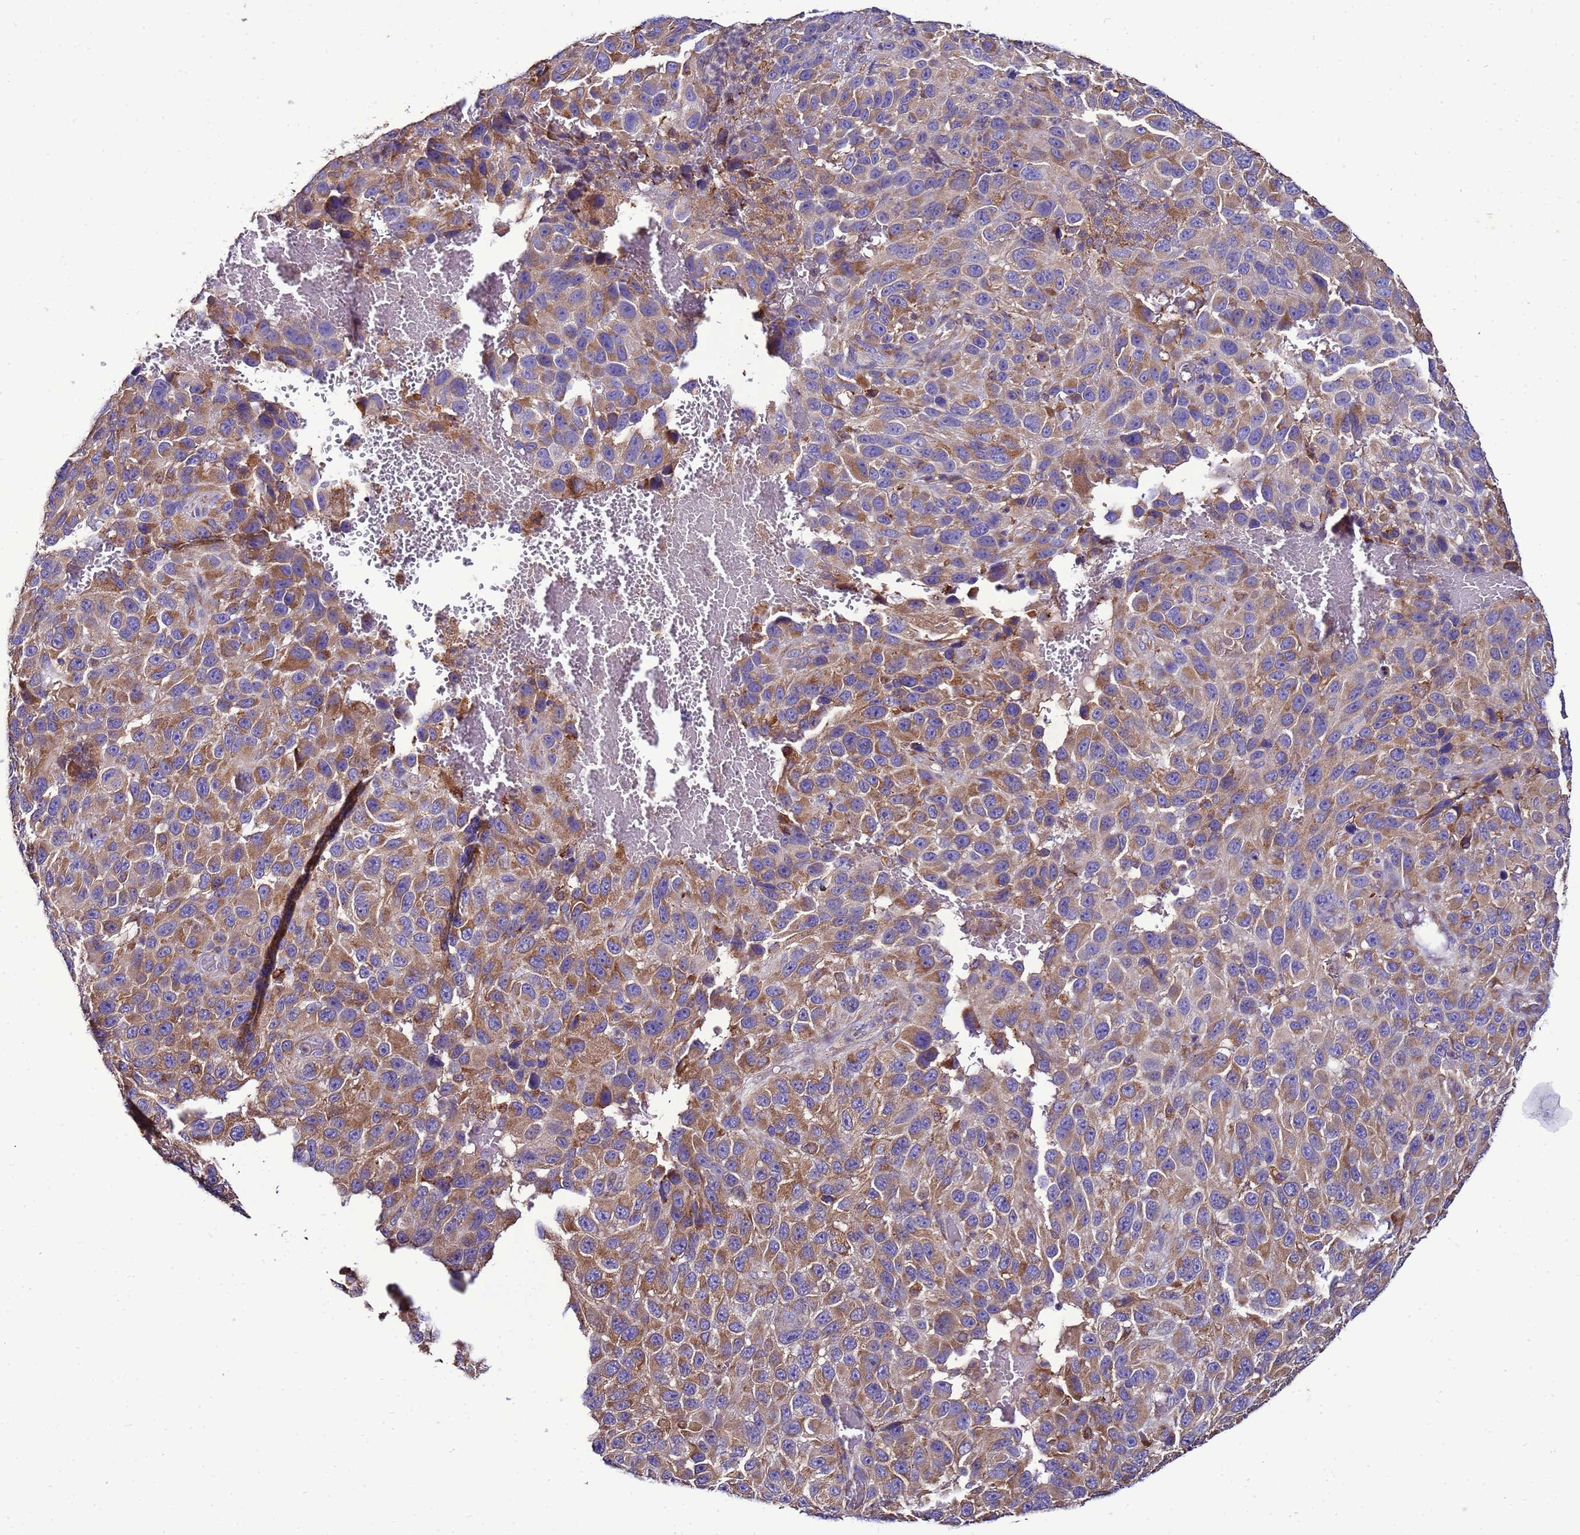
{"staining": {"intensity": "moderate", "quantity": "25%-75%", "location": "cytoplasmic/membranous"}, "tissue": "melanoma", "cell_type": "Tumor cells", "image_type": "cancer", "snomed": [{"axis": "morphology", "description": "Malignant melanoma, NOS"}, {"axis": "topography", "description": "Skin"}], "caption": "This histopathology image shows malignant melanoma stained with IHC to label a protein in brown. The cytoplasmic/membranous of tumor cells show moderate positivity for the protein. Nuclei are counter-stained blue.", "gene": "ANTKMT", "patient": {"sex": "female", "age": 96}}